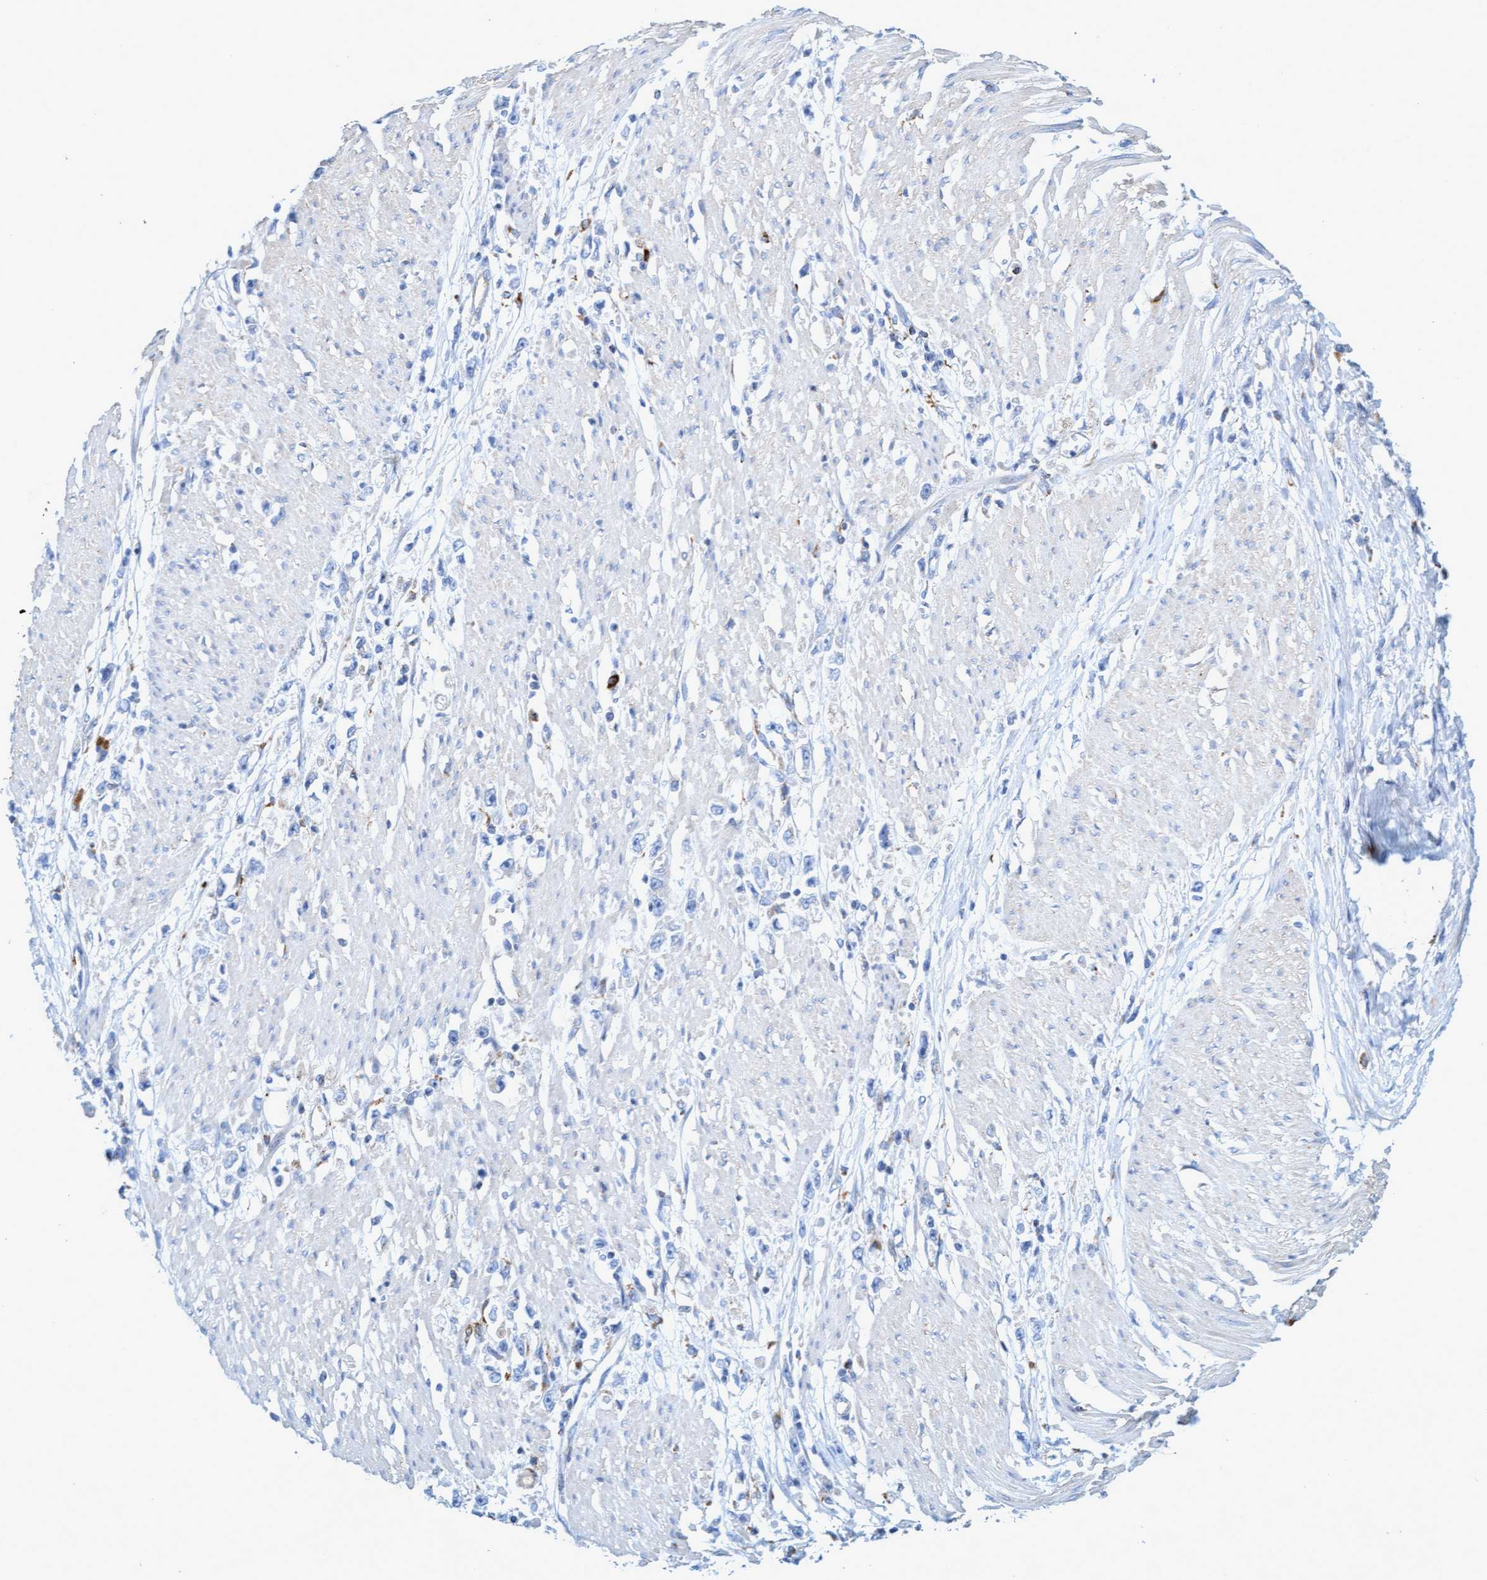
{"staining": {"intensity": "negative", "quantity": "none", "location": "none"}, "tissue": "stomach cancer", "cell_type": "Tumor cells", "image_type": "cancer", "snomed": [{"axis": "morphology", "description": "Adenocarcinoma, NOS"}, {"axis": "topography", "description": "Stomach"}], "caption": "Protein analysis of stomach cancer reveals no significant positivity in tumor cells.", "gene": "SGSH", "patient": {"sex": "female", "age": 59}}